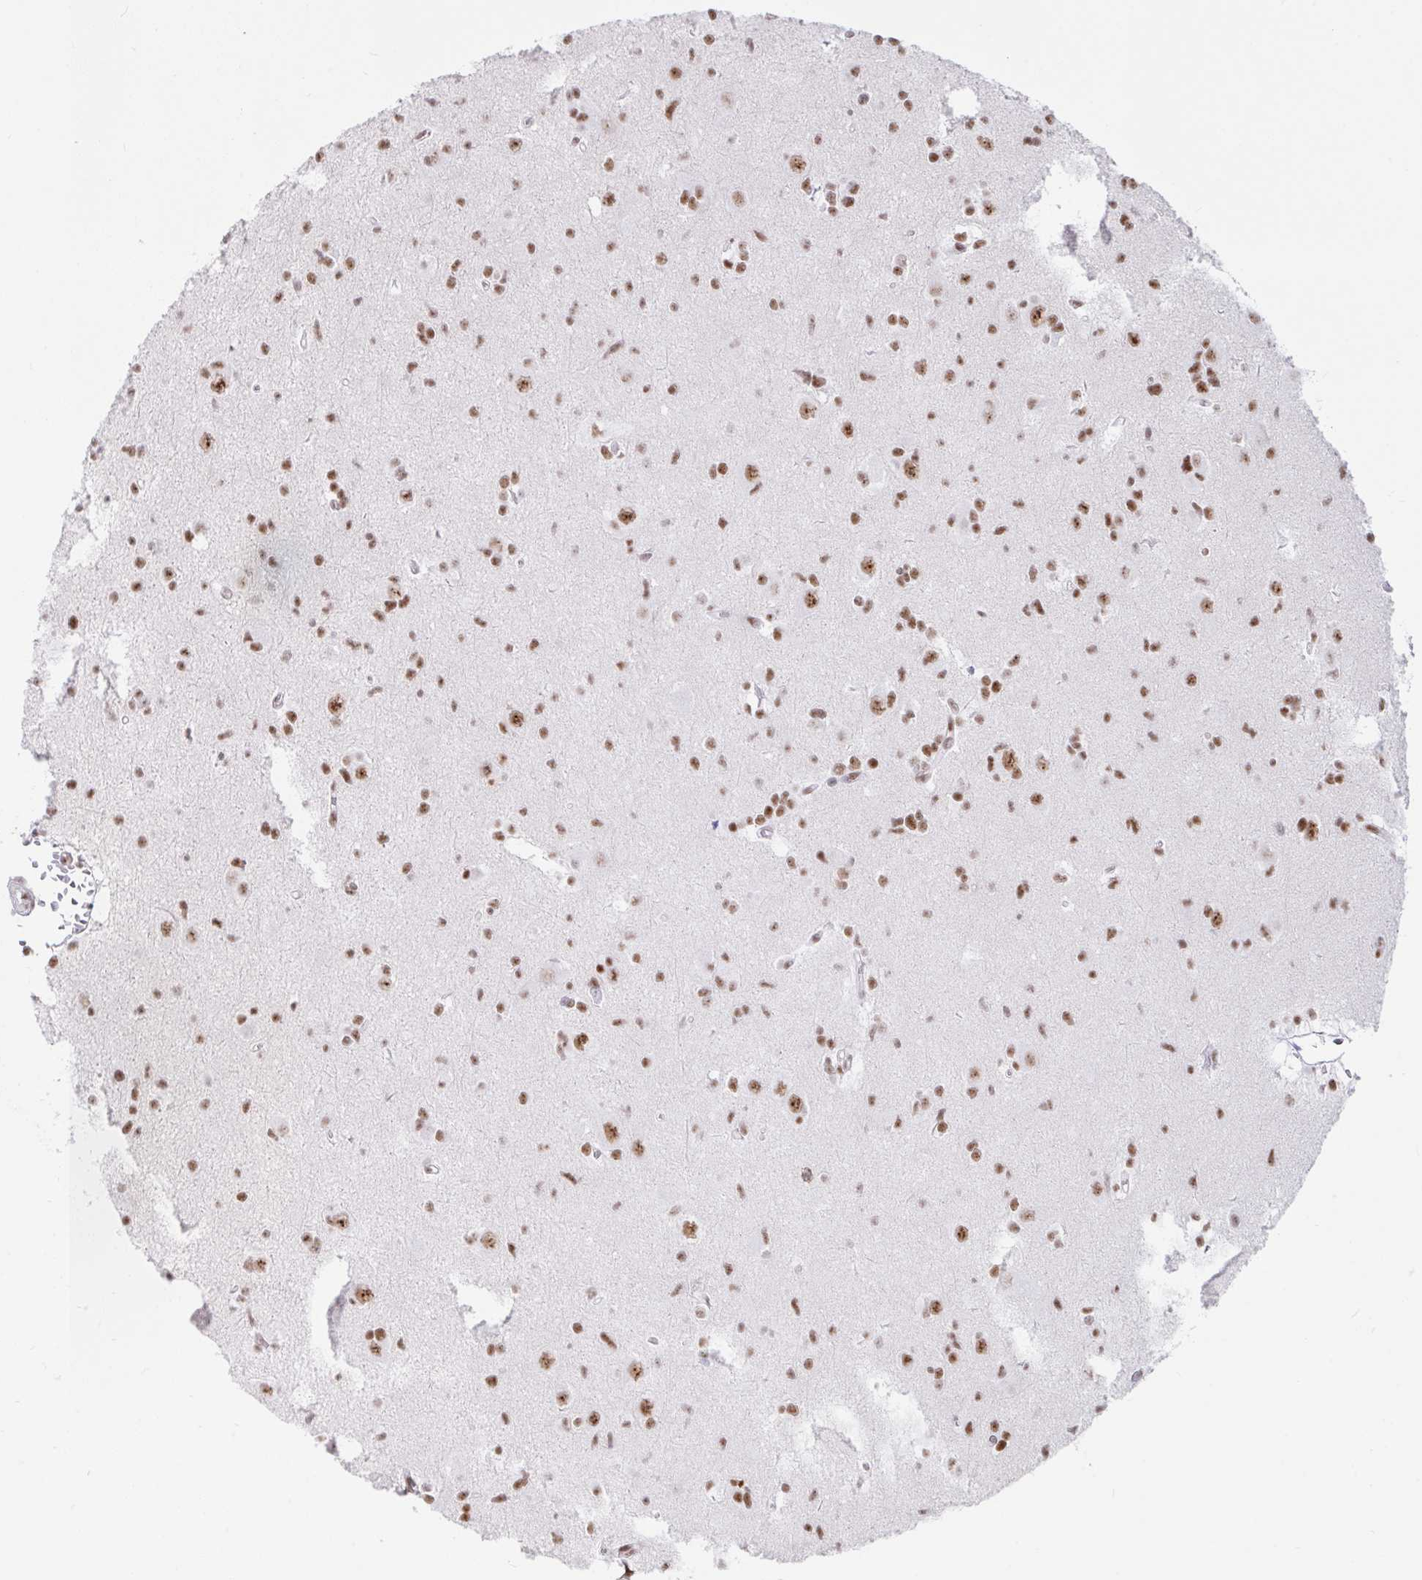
{"staining": {"intensity": "moderate", "quantity": ">75%", "location": "nuclear"}, "tissue": "glioma", "cell_type": "Tumor cells", "image_type": "cancer", "snomed": [{"axis": "morphology", "description": "Glioma, malignant, High grade"}, {"axis": "topography", "description": "Brain"}], "caption": "Immunohistochemistry (IHC) of human glioma demonstrates medium levels of moderate nuclear positivity in approximately >75% of tumor cells.", "gene": "IKZF2", "patient": {"sex": "male", "age": 23}}